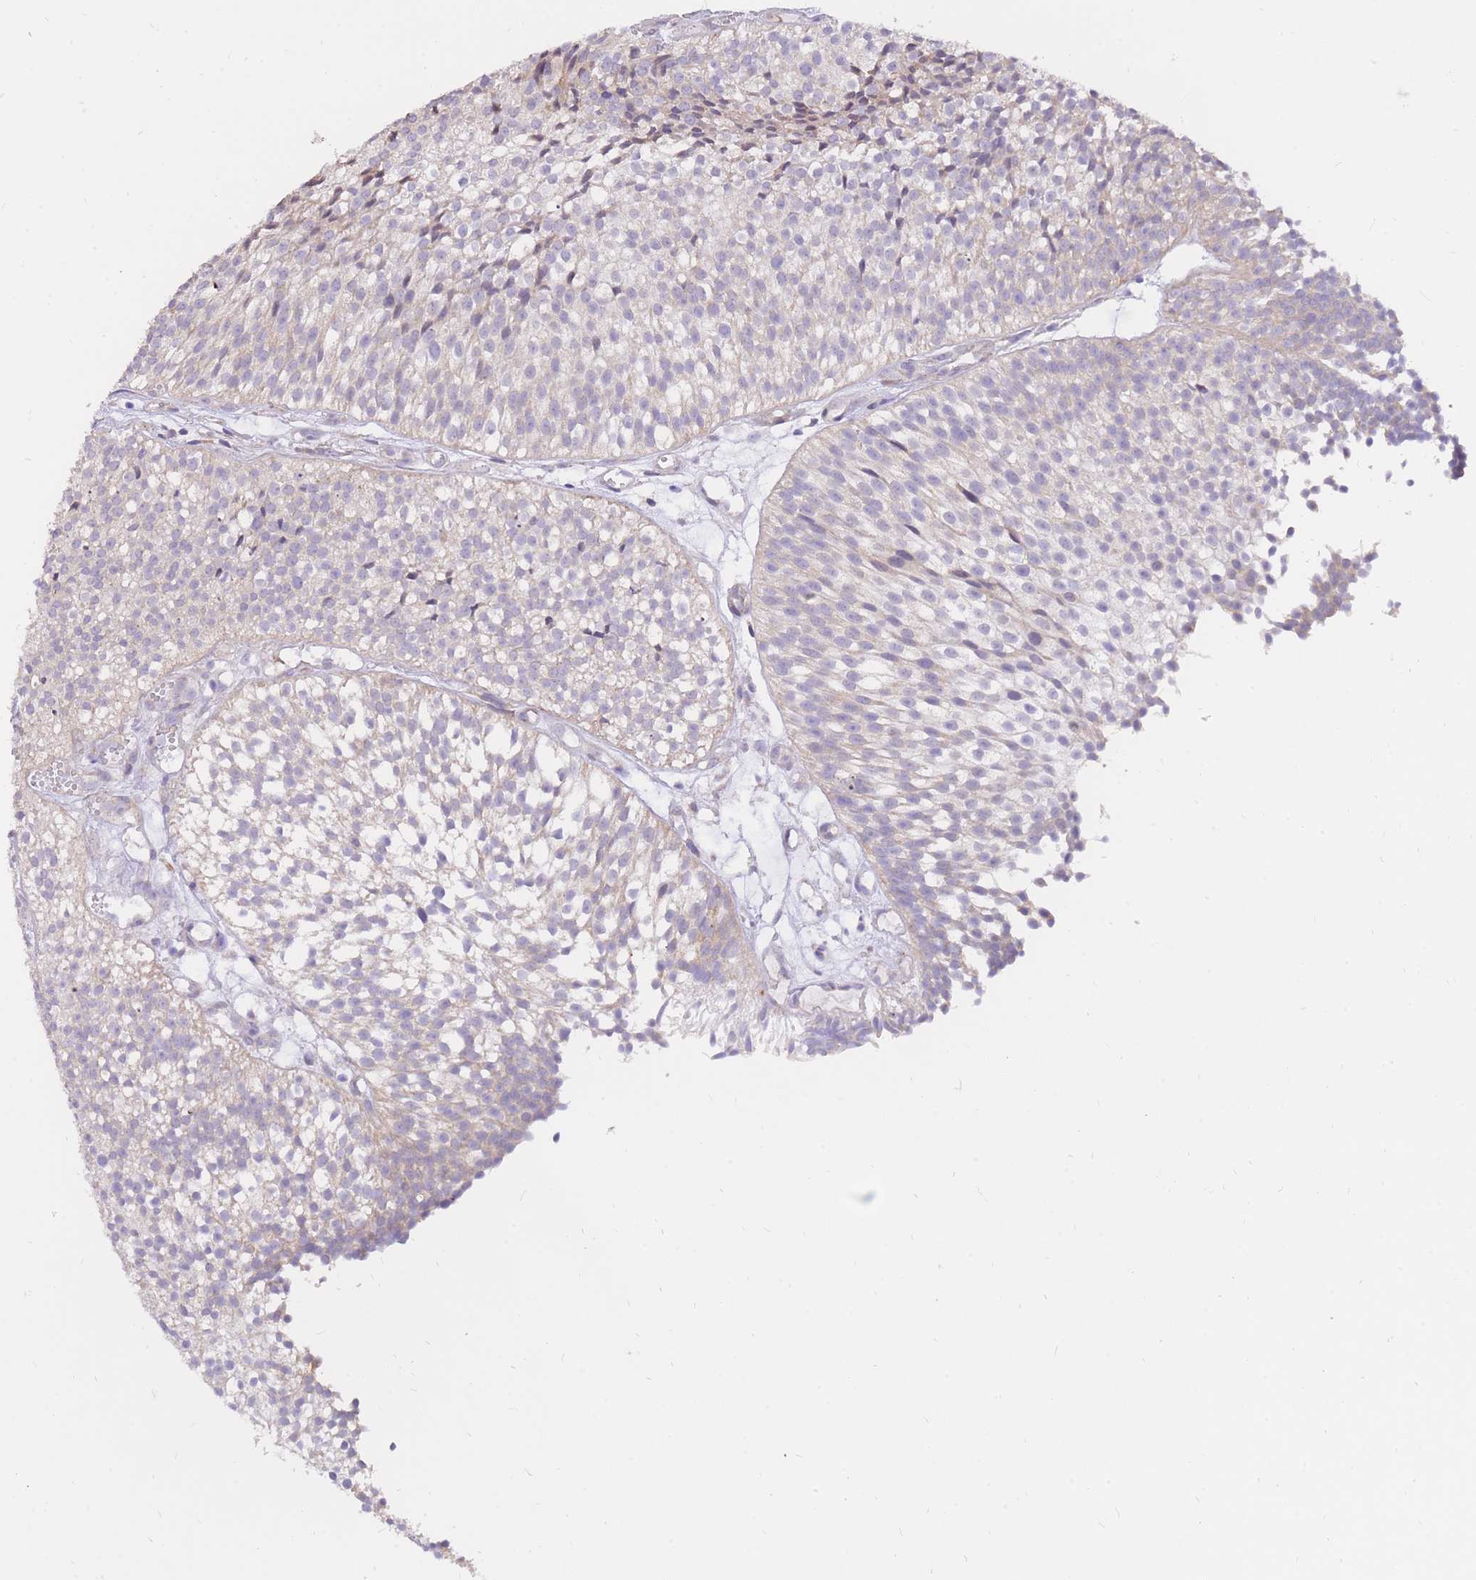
{"staining": {"intensity": "negative", "quantity": "none", "location": "none"}, "tissue": "urothelial cancer", "cell_type": "Tumor cells", "image_type": "cancer", "snomed": [{"axis": "morphology", "description": "Urothelial carcinoma, Low grade"}, {"axis": "topography", "description": "Urinary bladder"}], "caption": "Immunohistochemistry of human low-grade urothelial carcinoma demonstrates no positivity in tumor cells.", "gene": "TOPAZ1", "patient": {"sex": "male", "age": 91}}